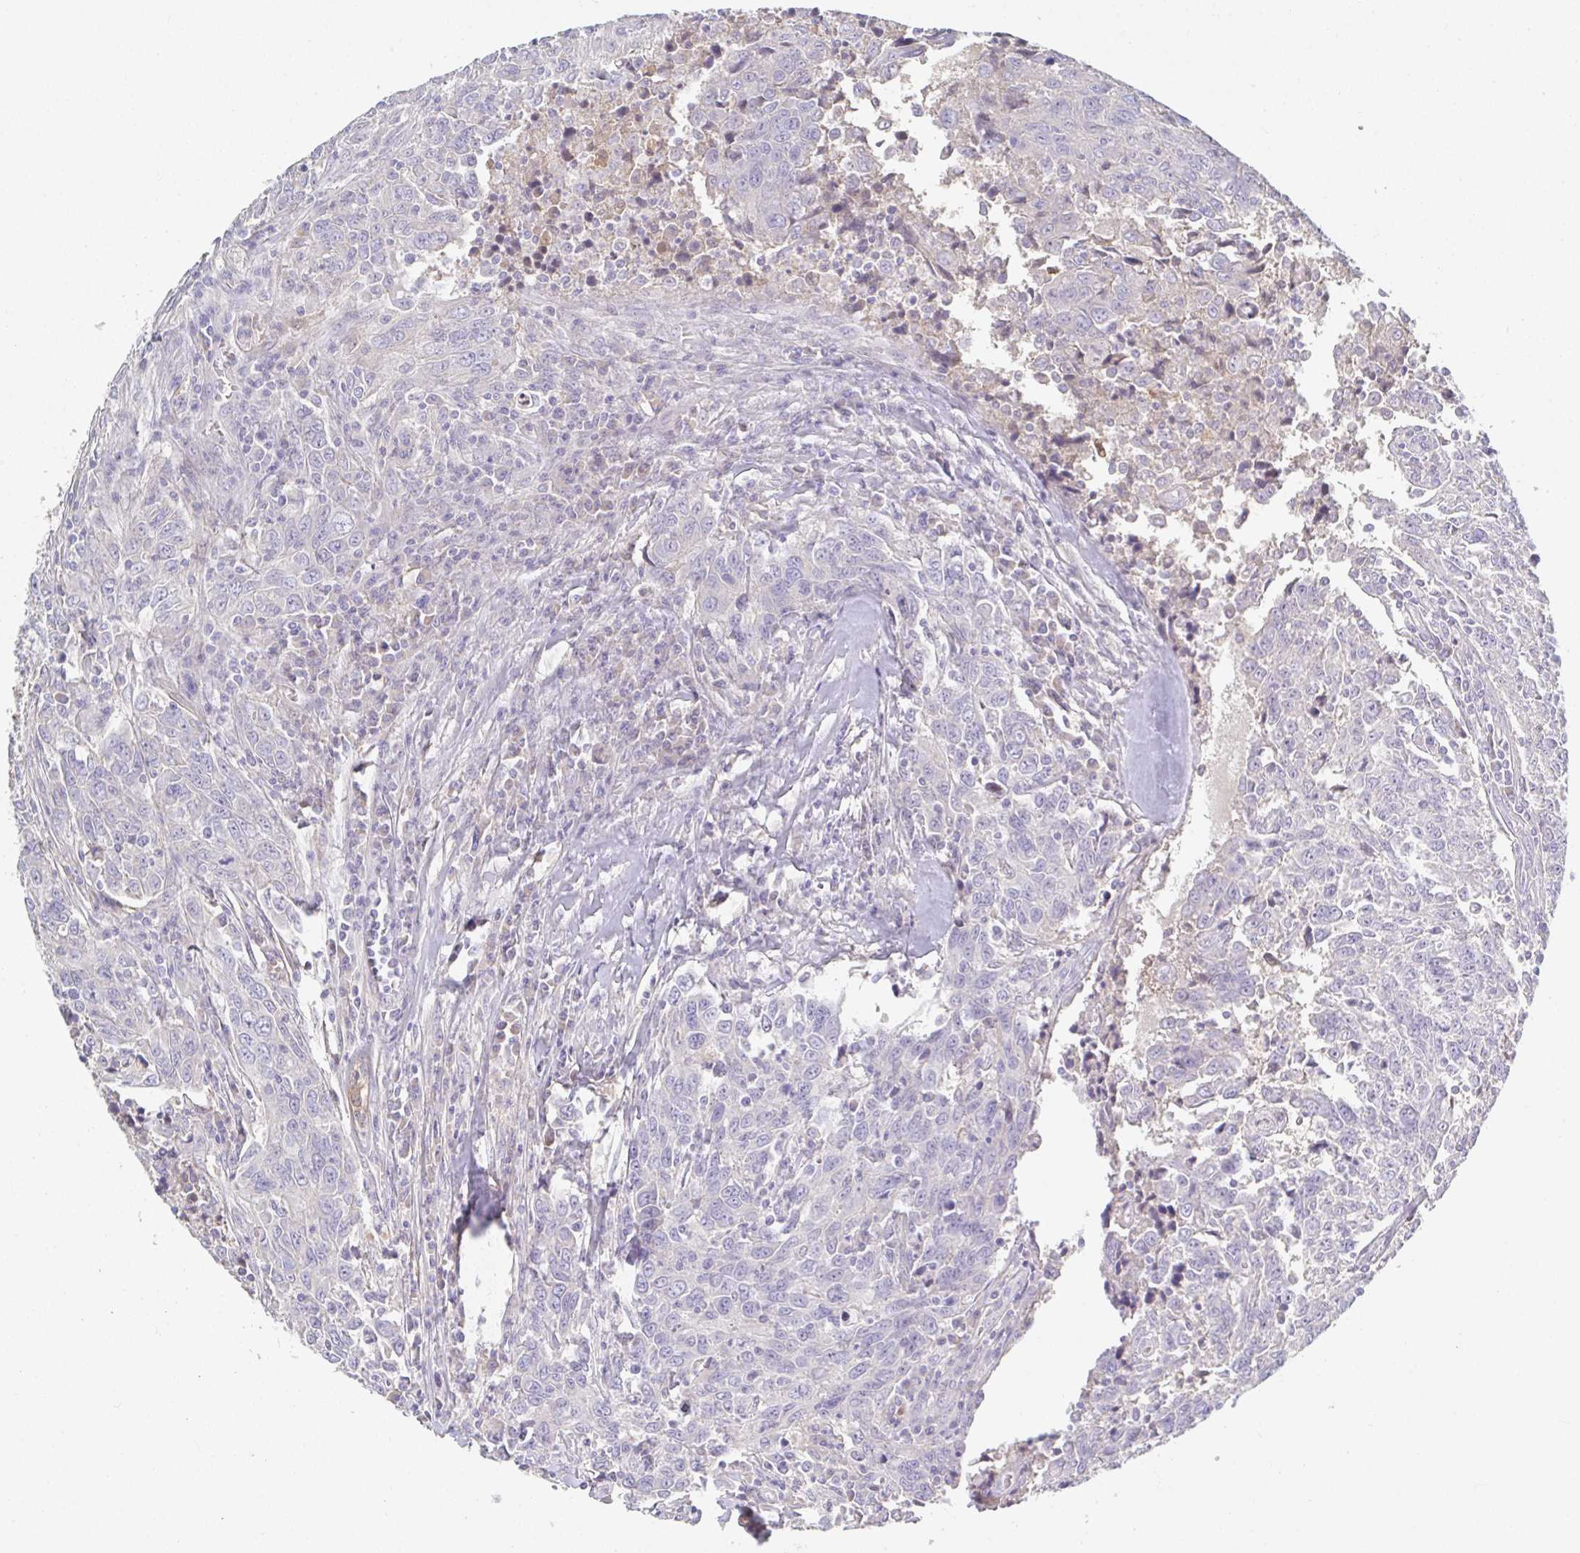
{"staining": {"intensity": "negative", "quantity": "none", "location": "none"}, "tissue": "breast cancer", "cell_type": "Tumor cells", "image_type": "cancer", "snomed": [{"axis": "morphology", "description": "Duct carcinoma"}, {"axis": "topography", "description": "Breast"}], "caption": "This image is of infiltrating ductal carcinoma (breast) stained with immunohistochemistry (IHC) to label a protein in brown with the nuclei are counter-stained blue. There is no positivity in tumor cells. Brightfield microscopy of immunohistochemistry (IHC) stained with DAB (3,3'-diaminobenzidine) (brown) and hematoxylin (blue), captured at high magnification.", "gene": "ANO5", "patient": {"sex": "female", "age": 50}}